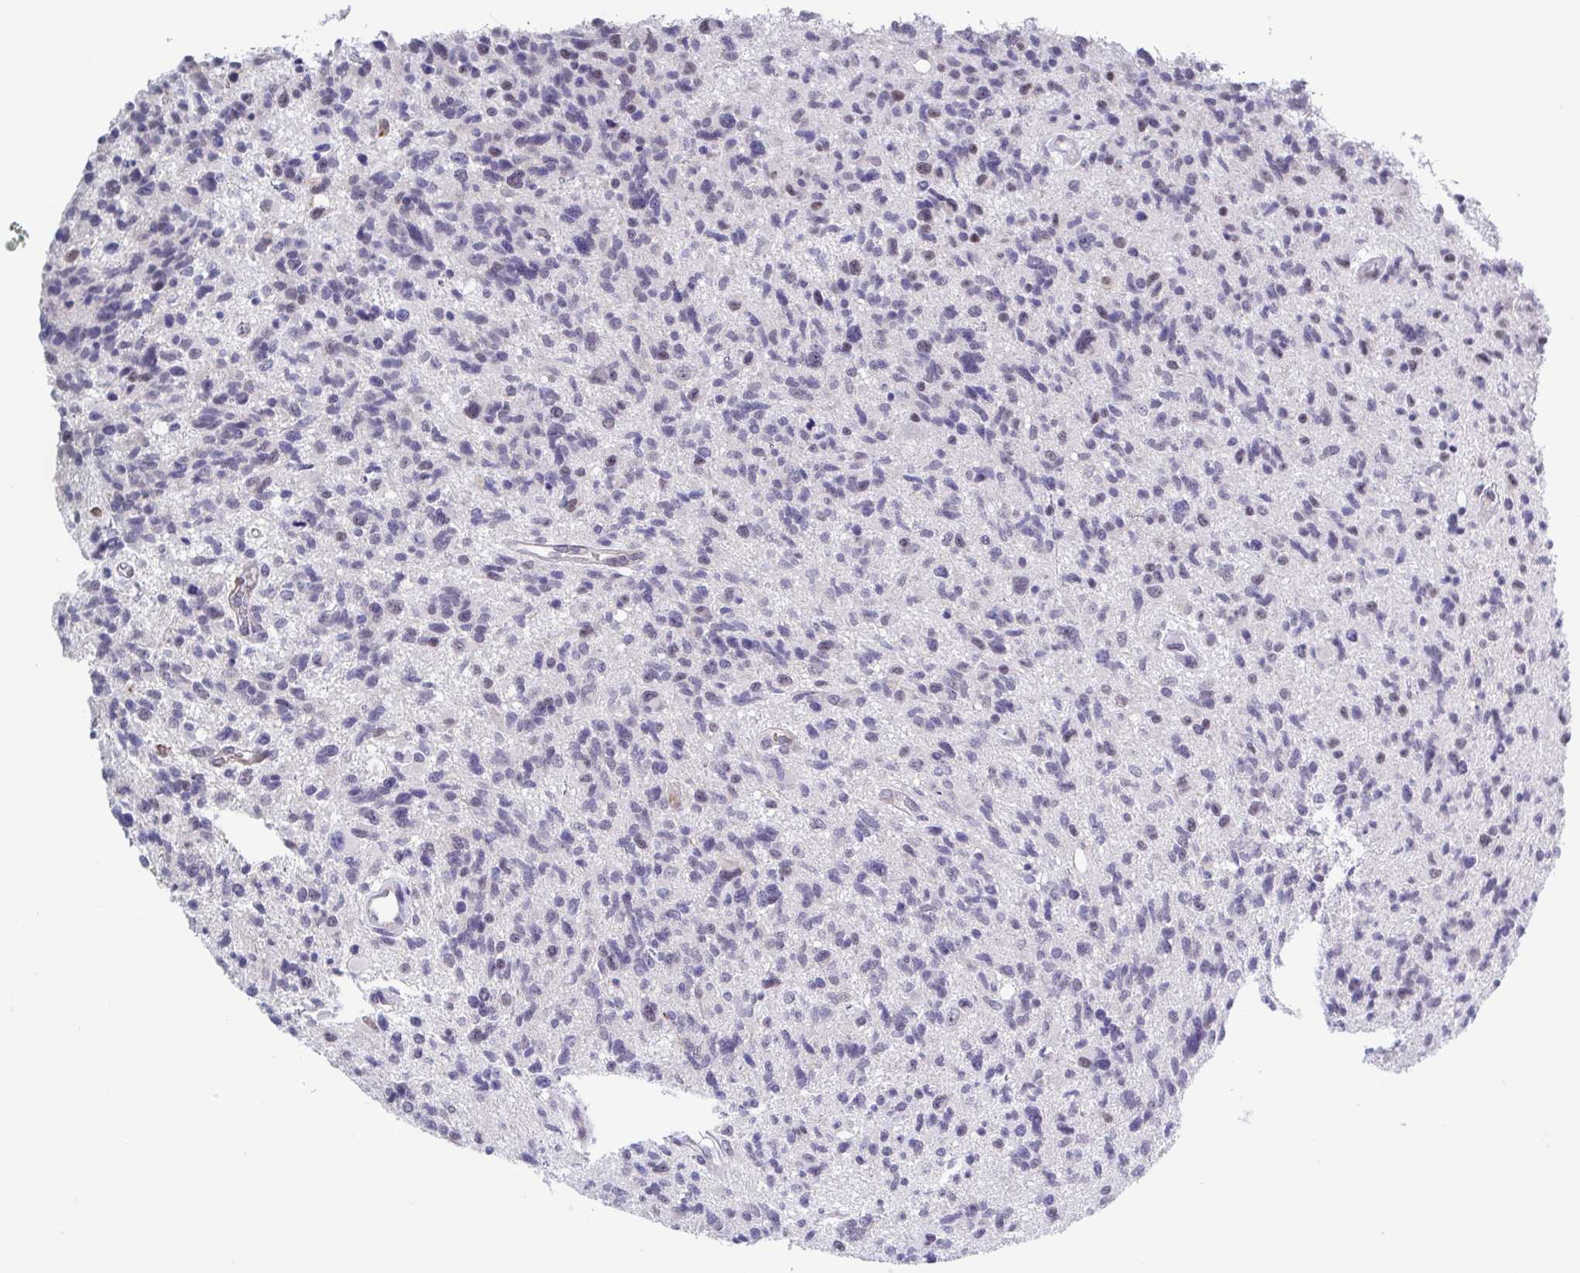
{"staining": {"intensity": "moderate", "quantity": "<25%", "location": "nuclear"}, "tissue": "glioma", "cell_type": "Tumor cells", "image_type": "cancer", "snomed": [{"axis": "morphology", "description": "Glioma, malignant, High grade"}, {"axis": "topography", "description": "Brain"}], "caption": "High-grade glioma (malignant) stained for a protein exhibits moderate nuclear positivity in tumor cells.", "gene": "TMEM92", "patient": {"sex": "male", "age": 29}}